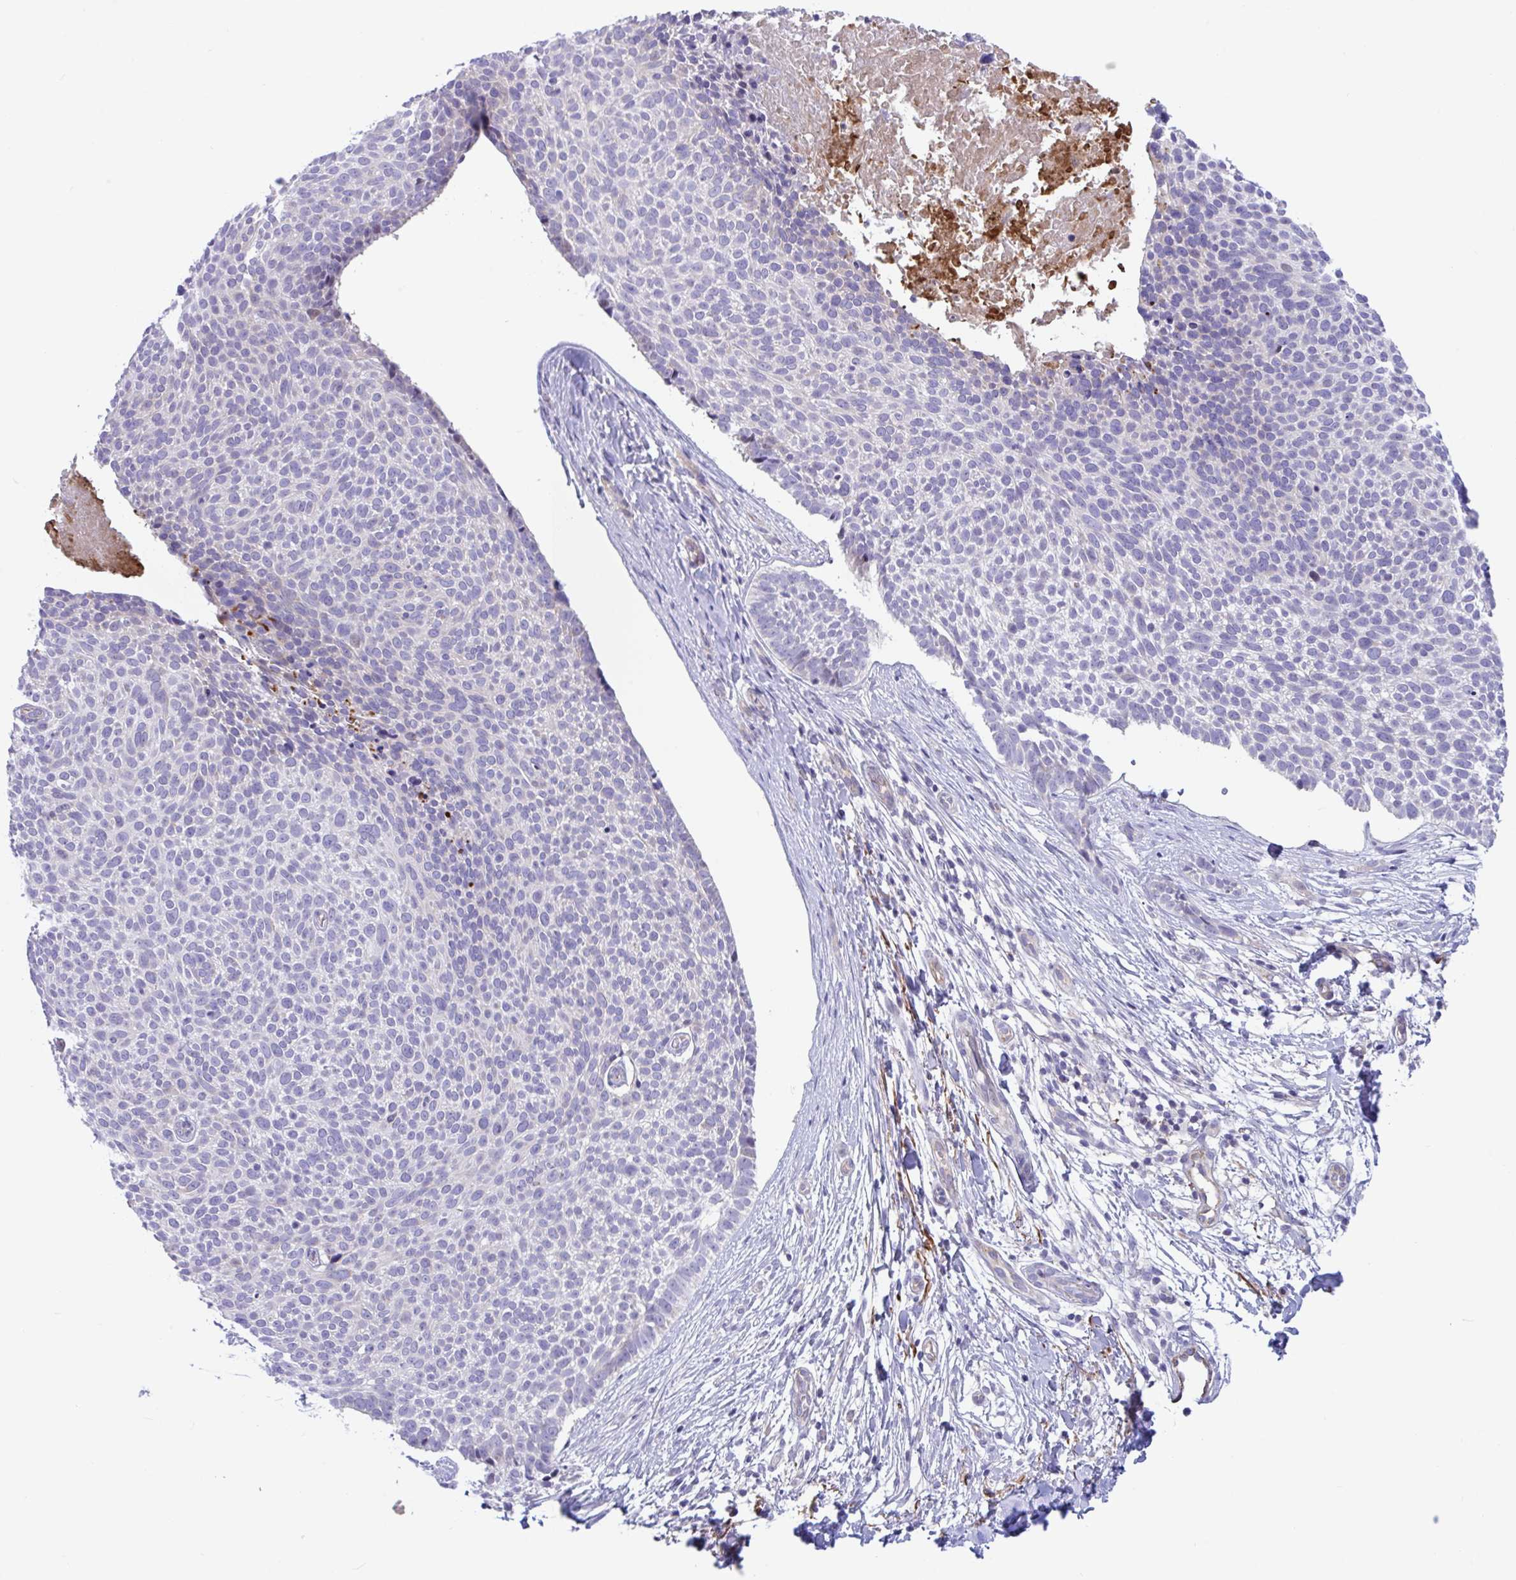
{"staining": {"intensity": "negative", "quantity": "none", "location": "none"}, "tissue": "skin cancer", "cell_type": "Tumor cells", "image_type": "cancer", "snomed": [{"axis": "morphology", "description": "Basal cell carcinoma"}, {"axis": "topography", "description": "Skin"}, {"axis": "topography", "description": "Skin of back"}], "caption": "A high-resolution image shows IHC staining of basal cell carcinoma (skin), which reveals no significant staining in tumor cells.", "gene": "IL37", "patient": {"sex": "male", "age": 81}}